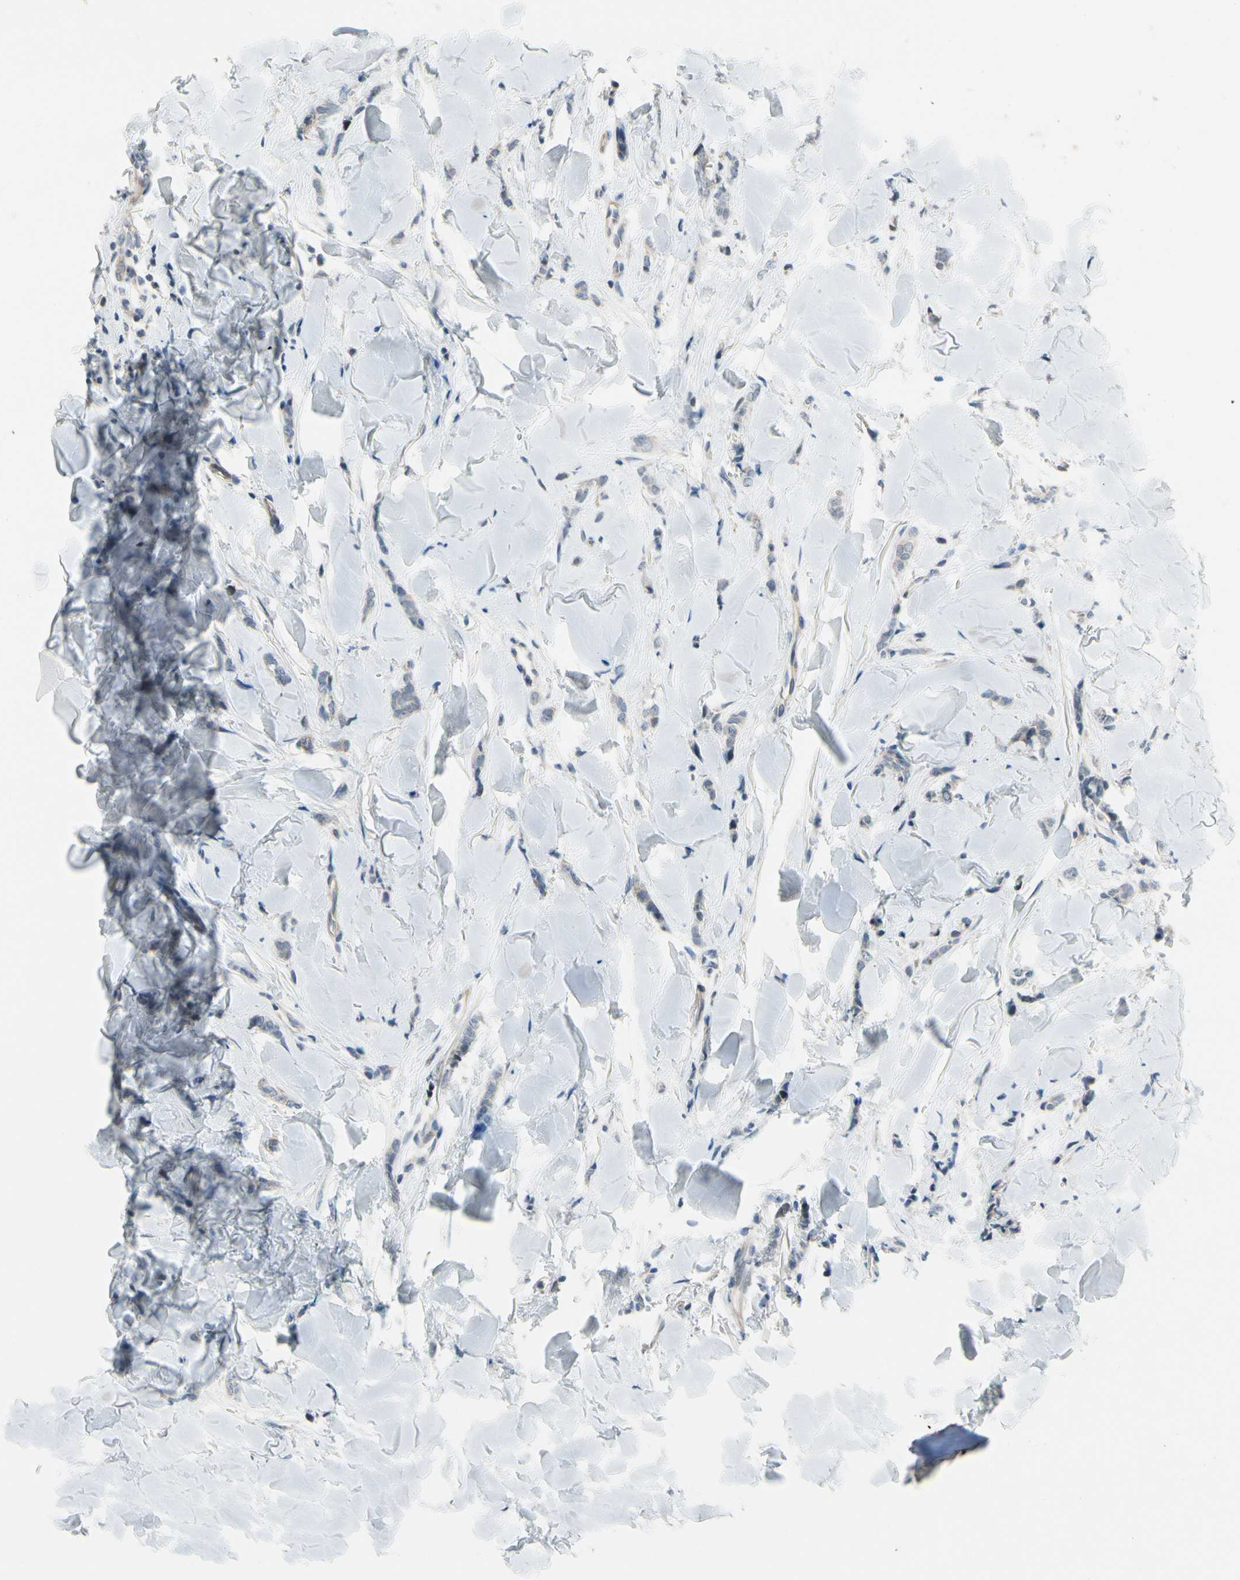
{"staining": {"intensity": "negative", "quantity": "none", "location": "none"}, "tissue": "breast cancer", "cell_type": "Tumor cells", "image_type": "cancer", "snomed": [{"axis": "morphology", "description": "Lobular carcinoma"}, {"axis": "topography", "description": "Skin"}, {"axis": "topography", "description": "Breast"}], "caption": "High magnification brightfield microscopy of breast cancer stained with DAB (brown) and counterstained with hematoxylin (blue): tumor cells show no significant expression.", "gene": "CFAP36", "patient": {"sex": "female", "age": 46}}